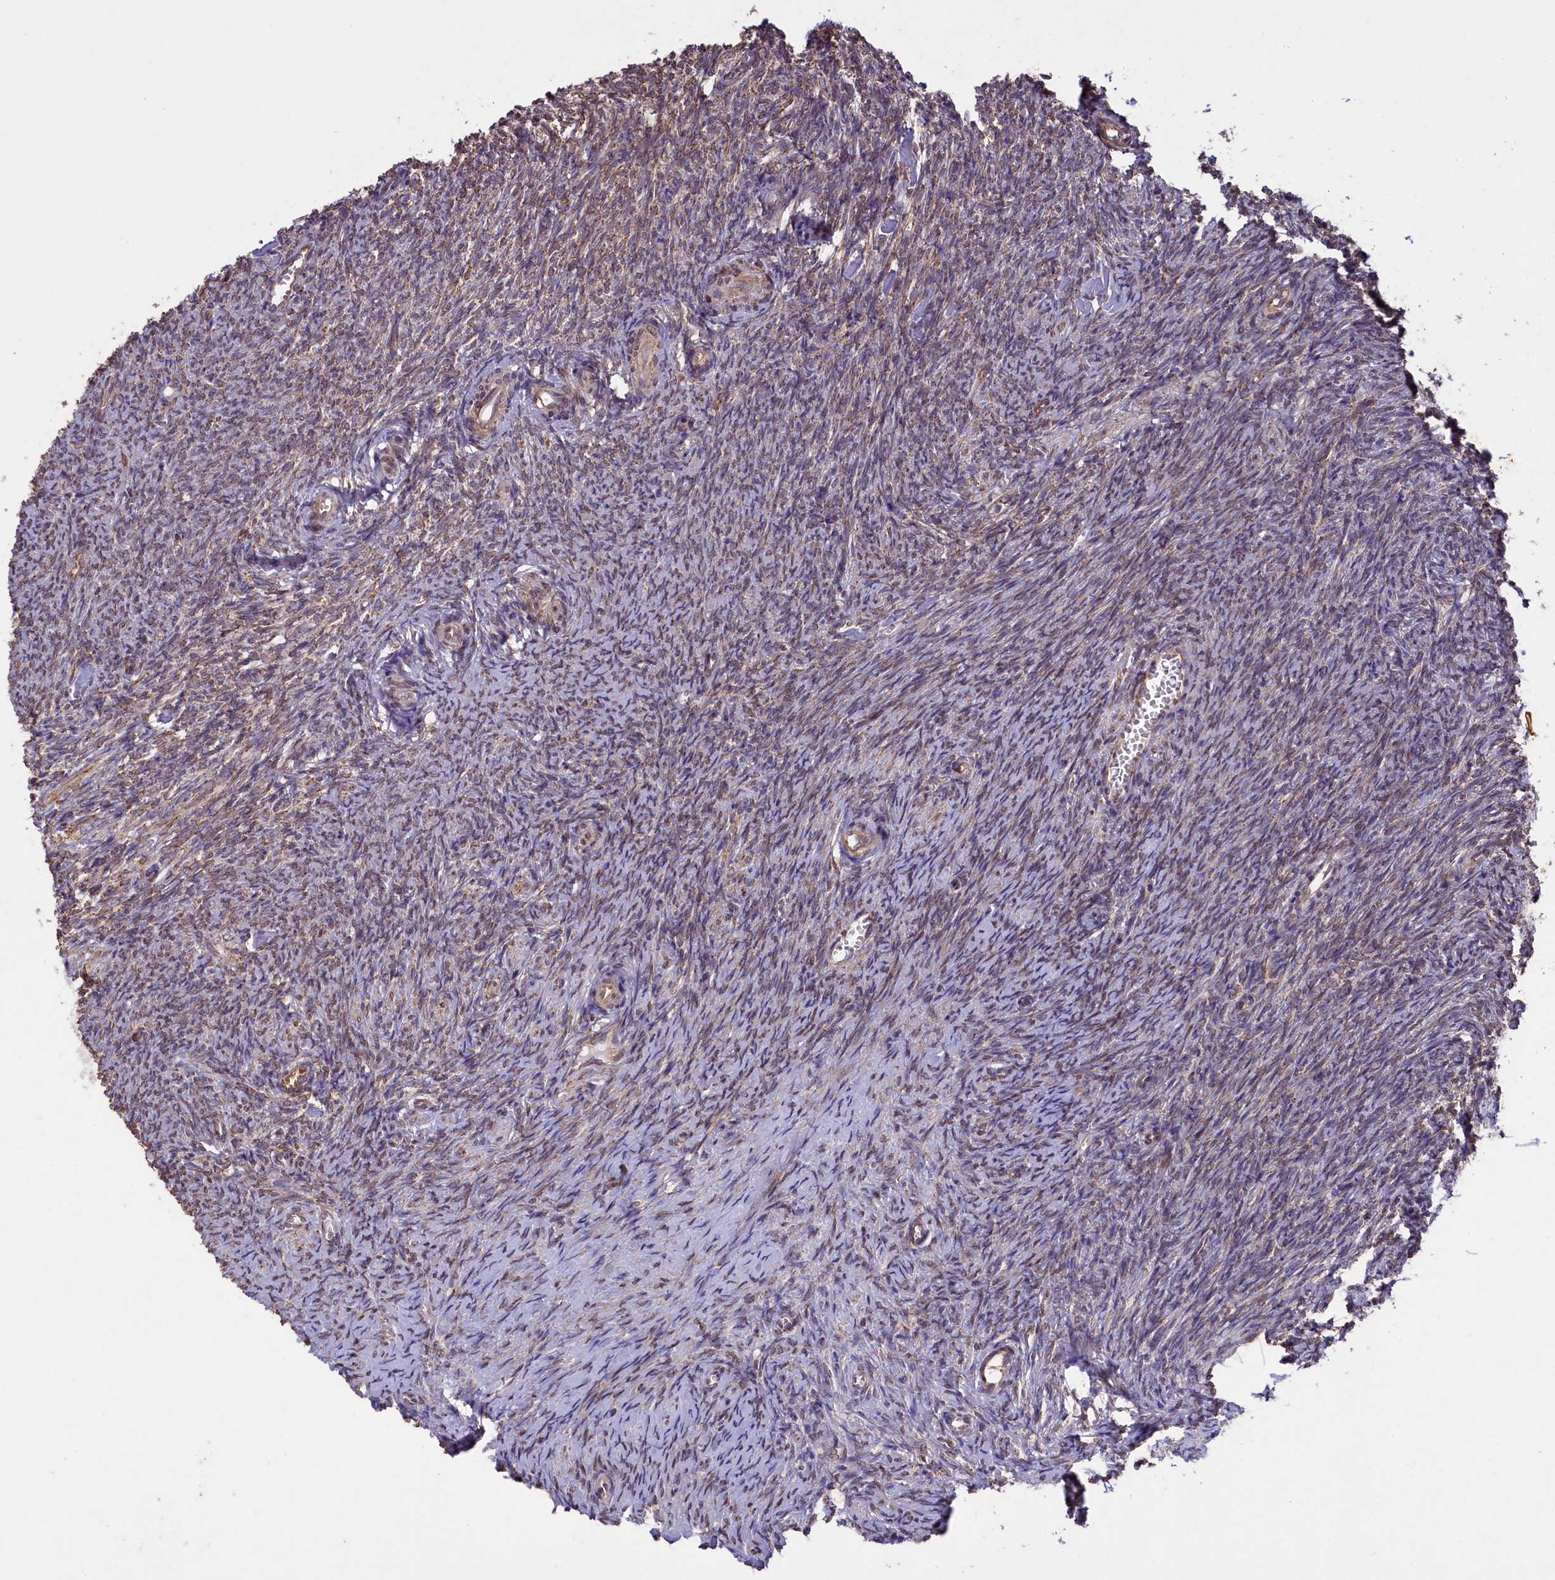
{"staining": {"intensity": "moderate", "quantity": ">75%", "location": "cytoplasmic/membranous"}, "tissue": "ovary", "cell_type": "Follicle cells", "image_type": "normal", "snomed": [{"axis": "morphology", "description": "Normal tissue, NOS"}, {"axis": "topography", "description": "Ovary"}], "caption": "Moderate cytoplasmic/membranous expression for a protein is seen in approximately >75% of follicle cells of benign ovary using immunohistochemistry (IHC).", "gene": "ACAD8", "patient": {"sex": "female", "age": 44}}